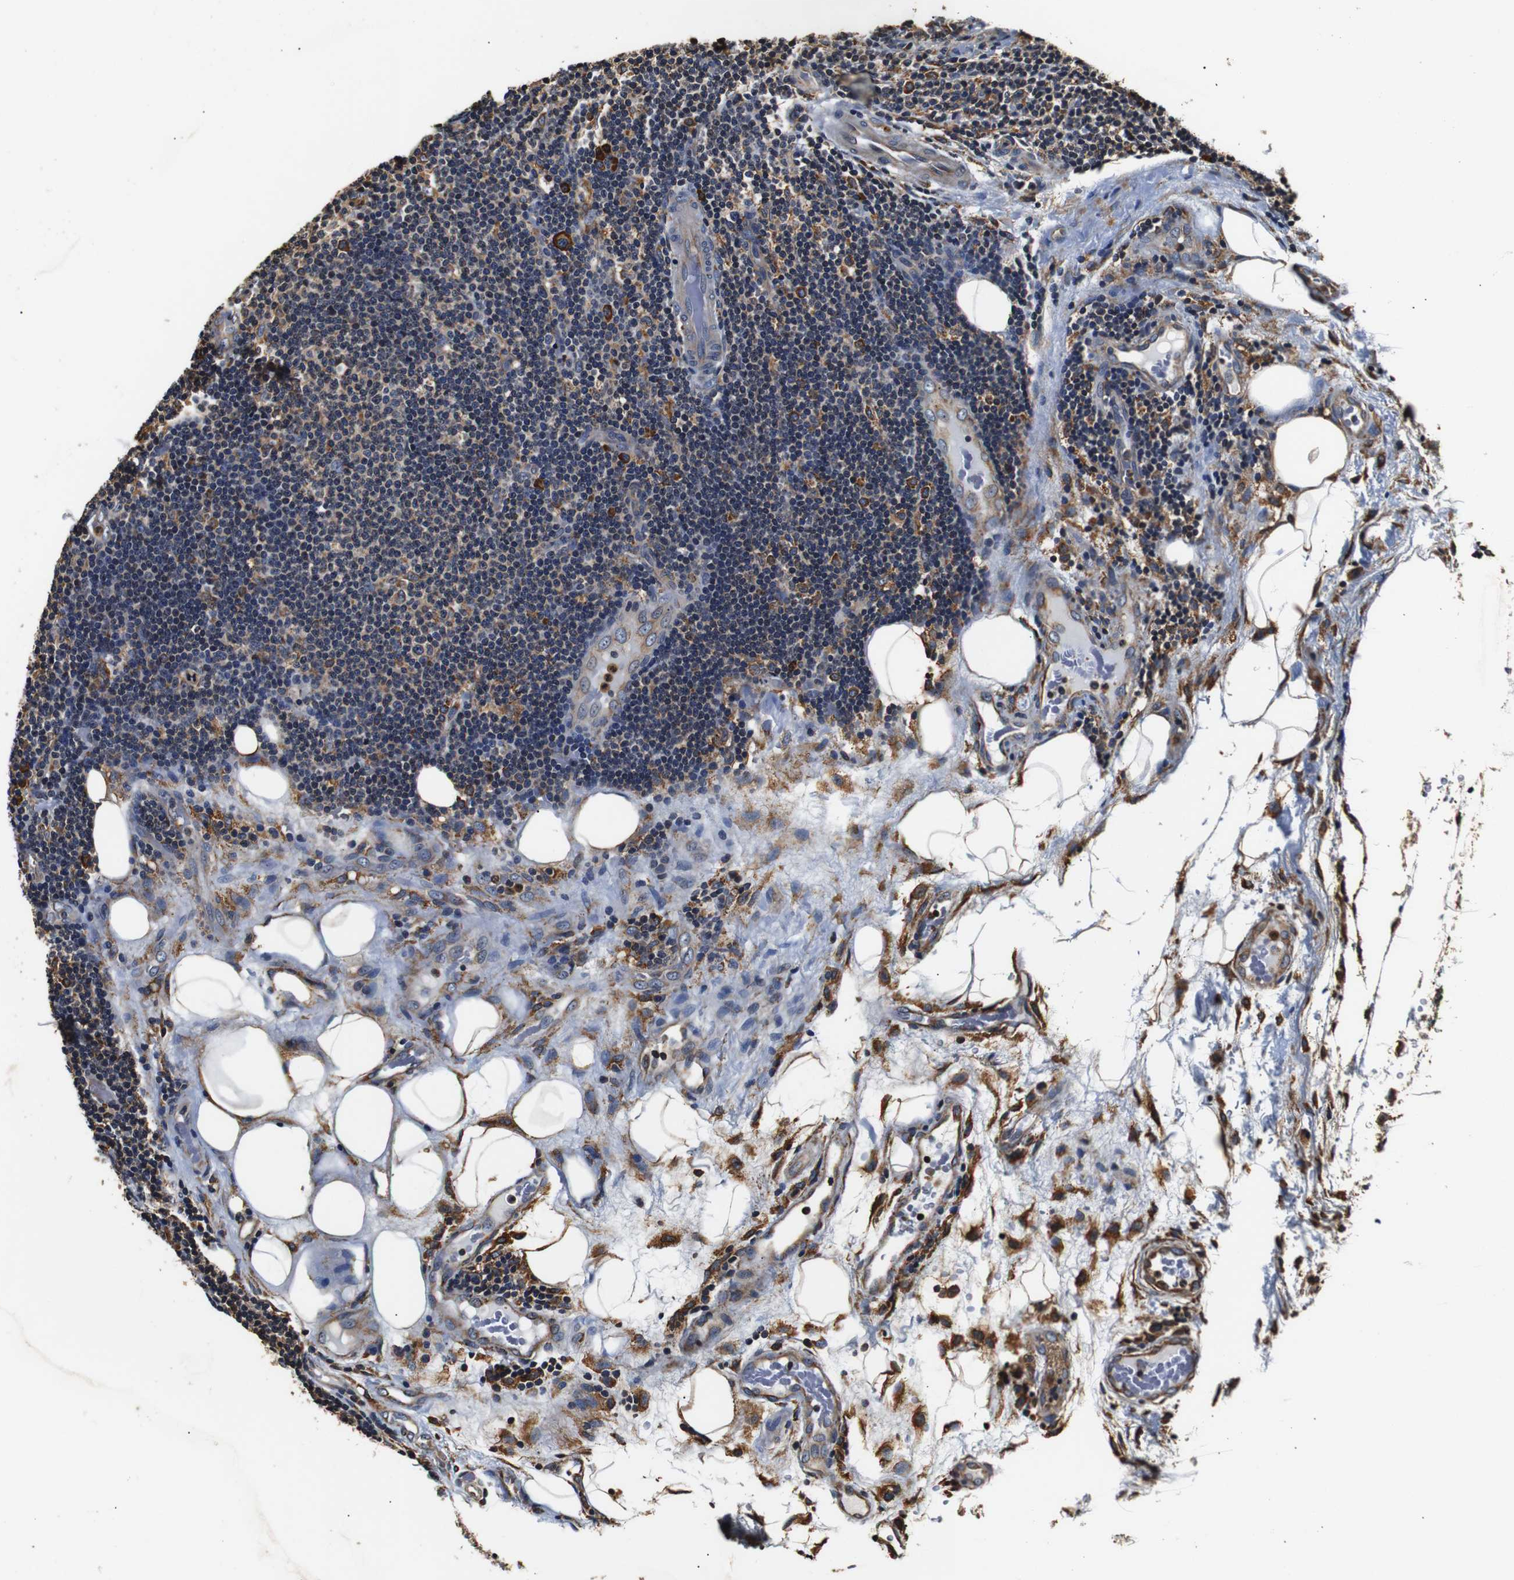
{"staining": {"intensity": "moderate", "quantity": "<25%", "location": "cytoplasmic/membranous"}, "tissue": "lymphoma", "cell_type": "Tumor cells", "image_type": "cancer", "snomed": [{"axis": "morphology", "description": "Malignant lymphoma, non-Hodgkin's type, Low grade"}, {"axis": "topography", "description": "Lymph node"}], "caption": "Protein staining exhibits moderate cytoplasmic/membranous staining in about <25% of tumor cells in lymphoma.", "gene": "HHIP", "patient": {"sex": "male", "age": 83}}